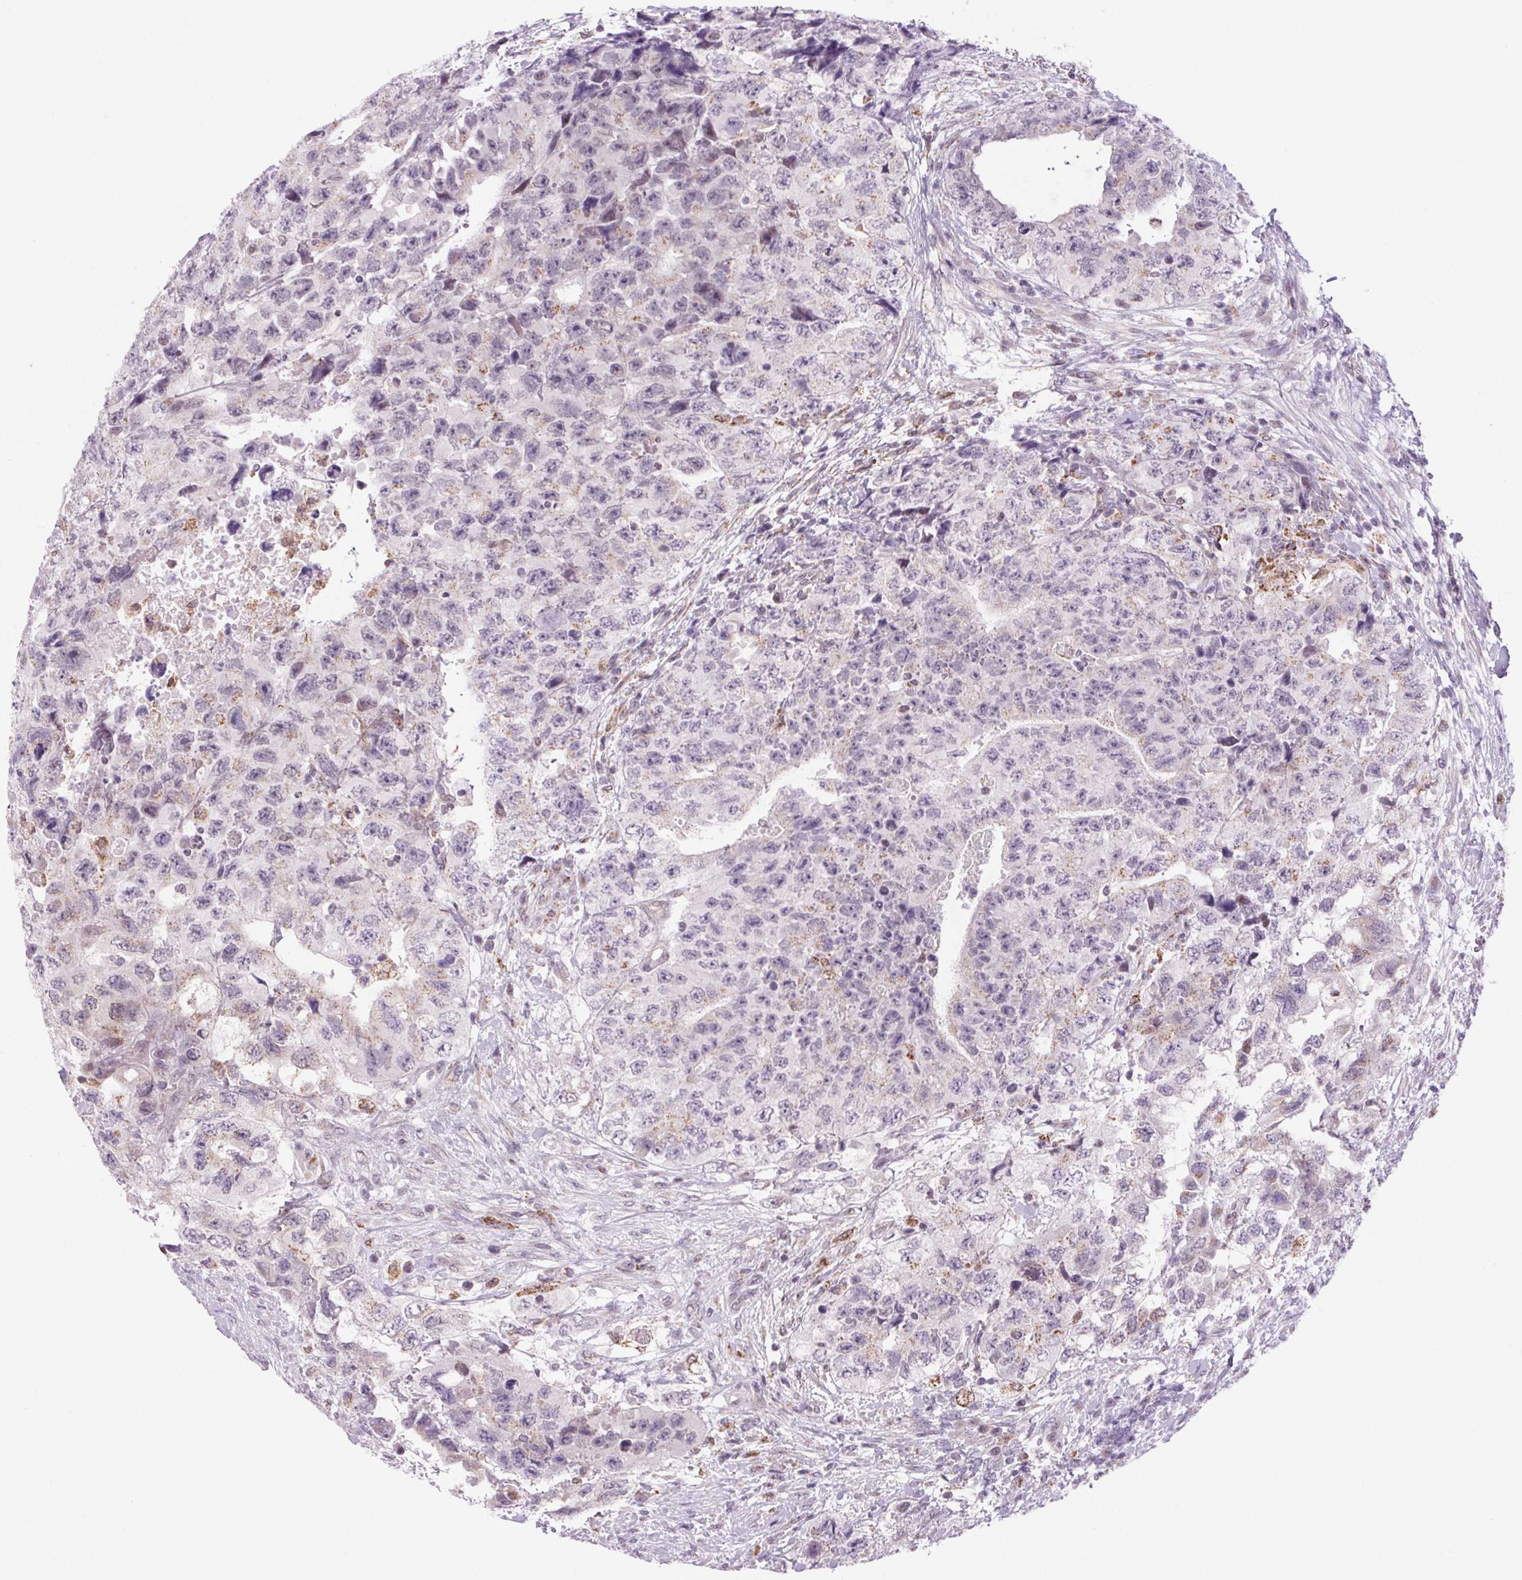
{"staining": {"intensity": "moderate", "quantity": "<25%", "location": "cytoplasmic/membranous"}, "tissue": "testis cancer", "cell_type": "Tumor cells", "image_type": "cancer", "snomed": [{"axis": "morphology", "description": "Carcinoma, Embryonal, NOS"}, {"axis": "topography", "description": "Testis"}], "caption": "The histopathology image demonstrates a brown stain indicating the presence of a protein in the cytoplasmic/membranous of tumor cells in testis cancer (embryonal carcinoma).", "gene": "AKR1E2", "patient": {"sex": "male", "age": 24}}